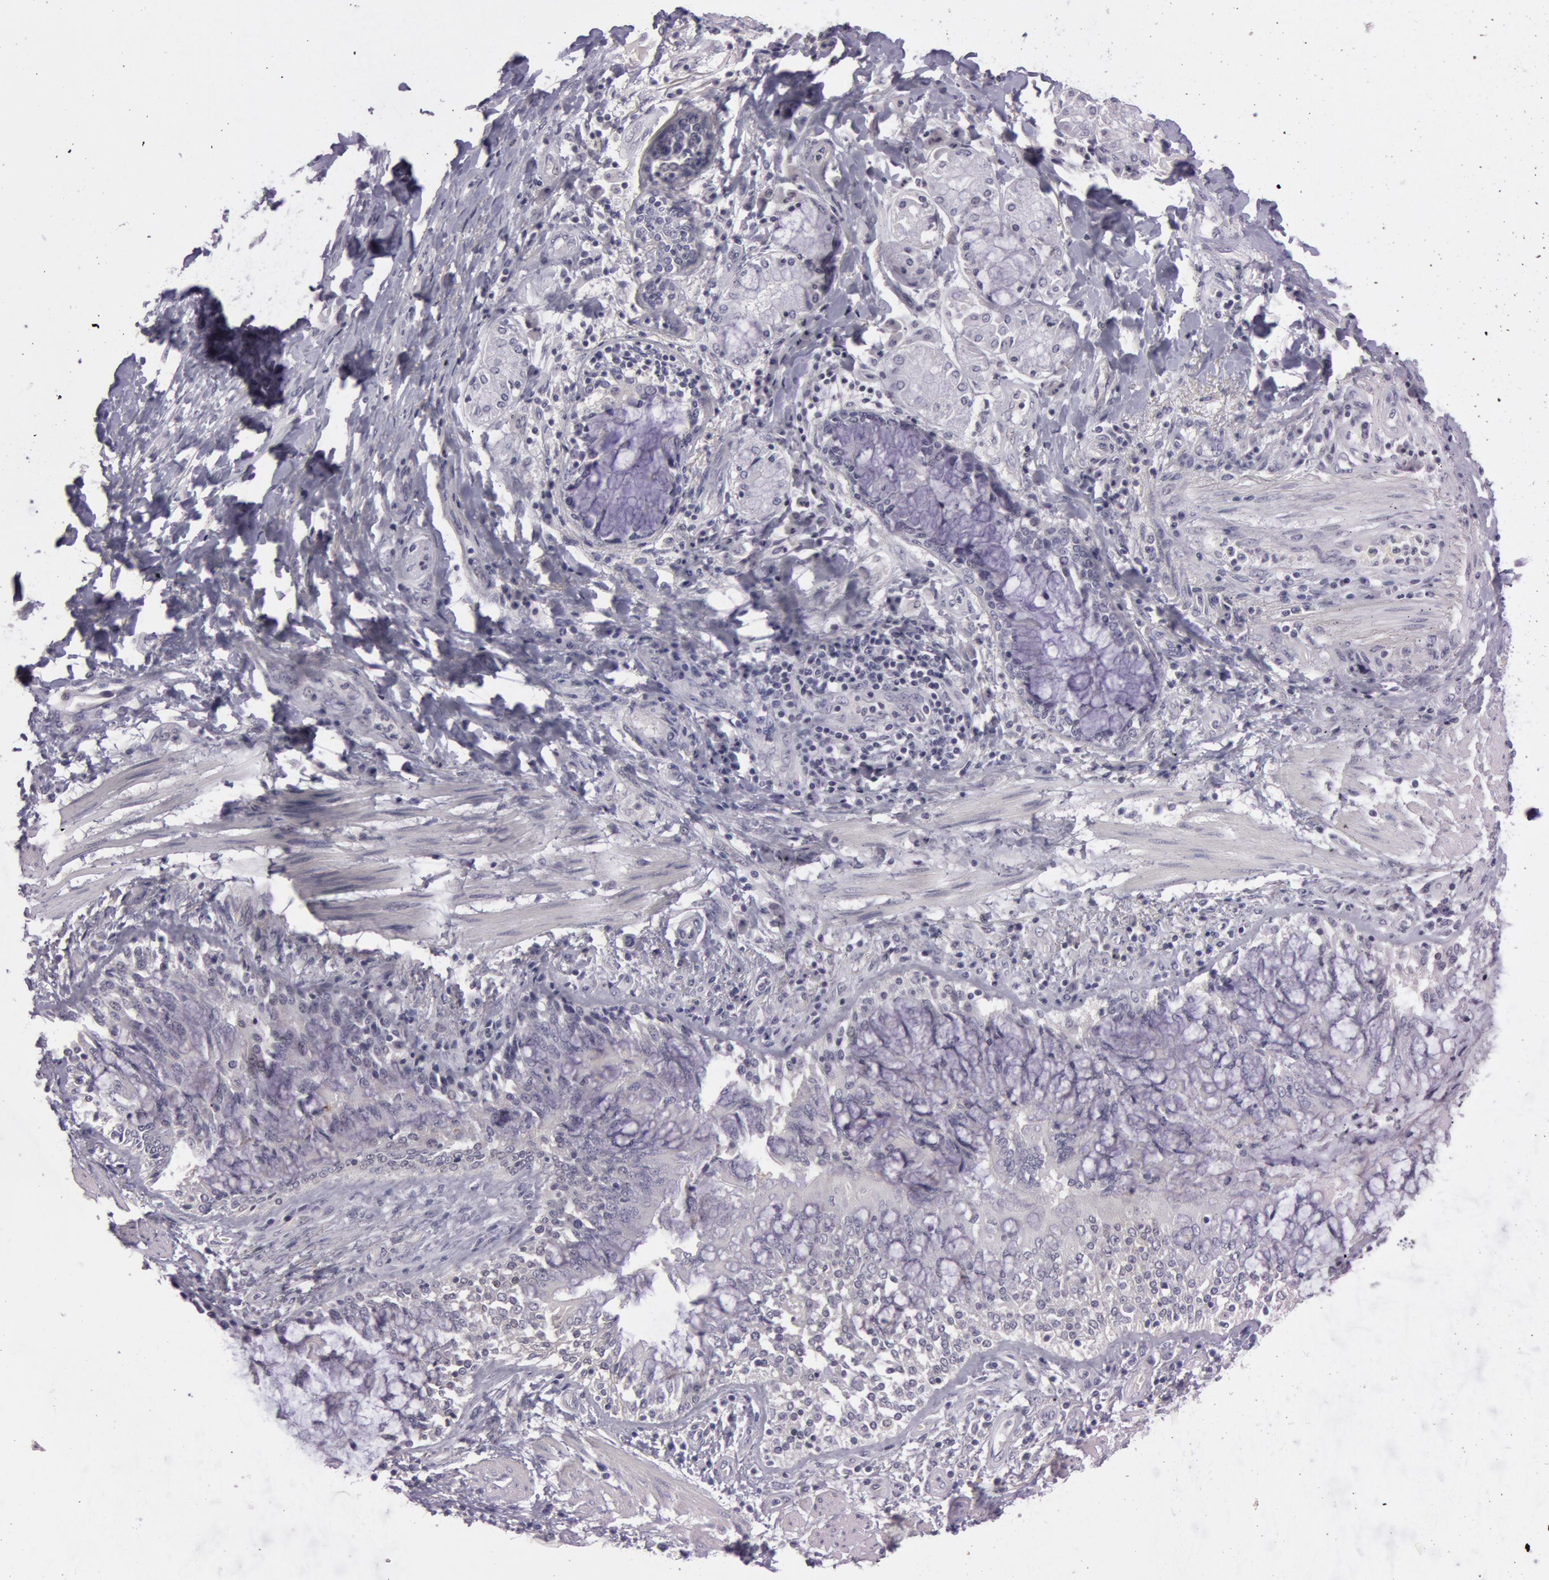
{"staining": {"intensity": "negative", "quantity": "none", "location": "none"}, "tissue": "adipose tissue", "cell_type": "Adipocytes", "image_type": "normal", "snomed": [{"axis": "morphology", "description": "Normal tissue, NOS"}, {"axis": "morphology", "description": "Adenocarcinoma, NOS"}, {"axis": "topography", "description": "Cartilage tissue"}, {"axis": "topography", "description": "Lung"}], "caption": "Image shows no significant protein staining in adipocytes of normal adipose tissue. The staining is performed using DAB brown chromogen with nuclei counter-stained in using hematoxylin.", "gene": "IL1RN", "patient": {"sex": "female", "age": 67}}